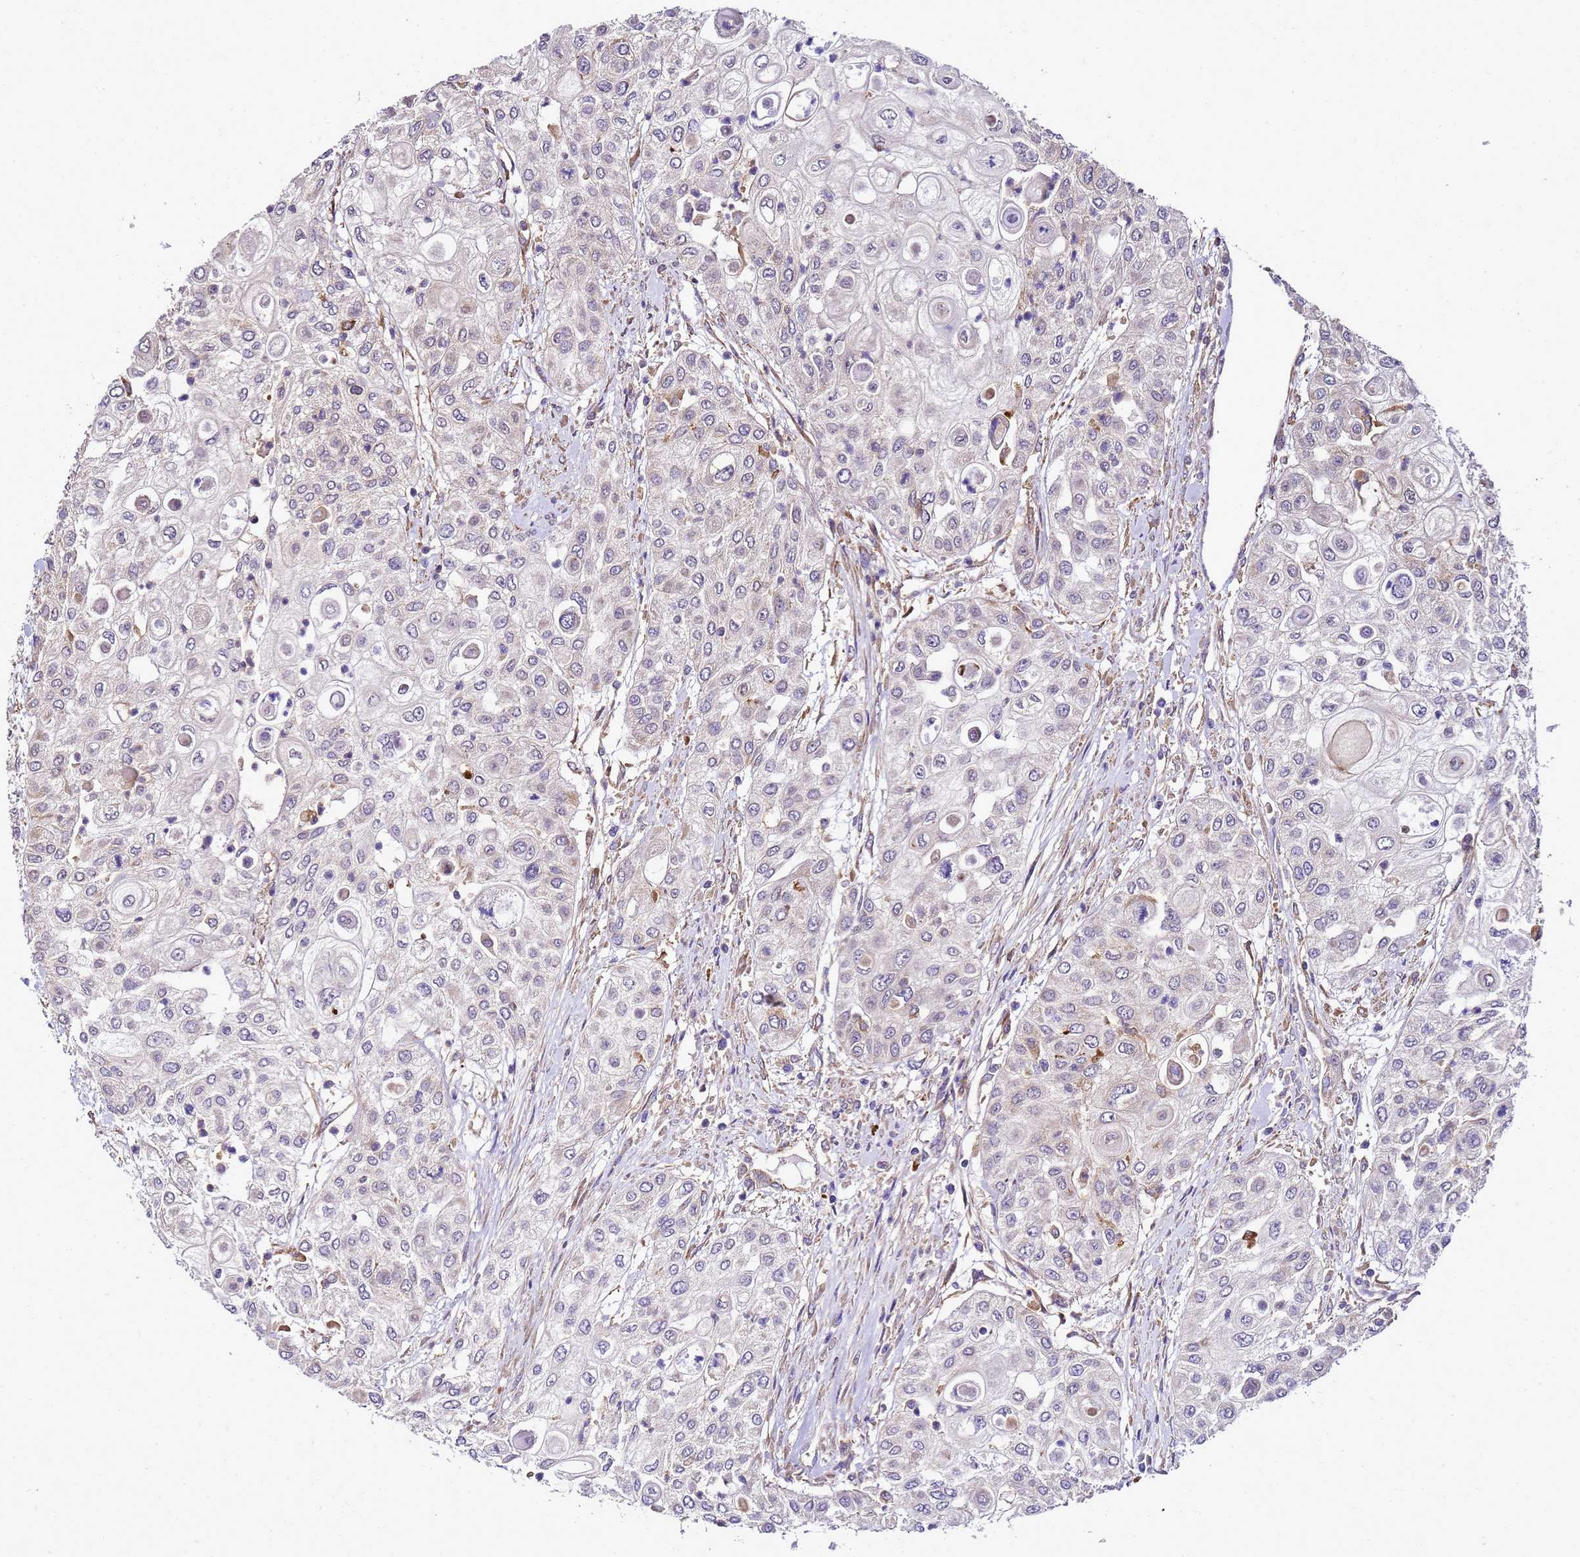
{"staining": {"intensity": "negative", "quantity": "none", "location": "none"}, "tissue": "urothelial cancer", "cell_type": "Tumor cells", "image_type": "cancer", "snomed": [{"axis": "morphology", "description": "Urothelial carcinoma, High grade"}, {"axis": "topography", "description": "Urinary bladder"}], "caption": "Immunohistochemical staining of human urothelial cancer displays no significant expression in tumor cells.", "gene": "TRABD", "patient": {"sex": "female", "age": 79}}